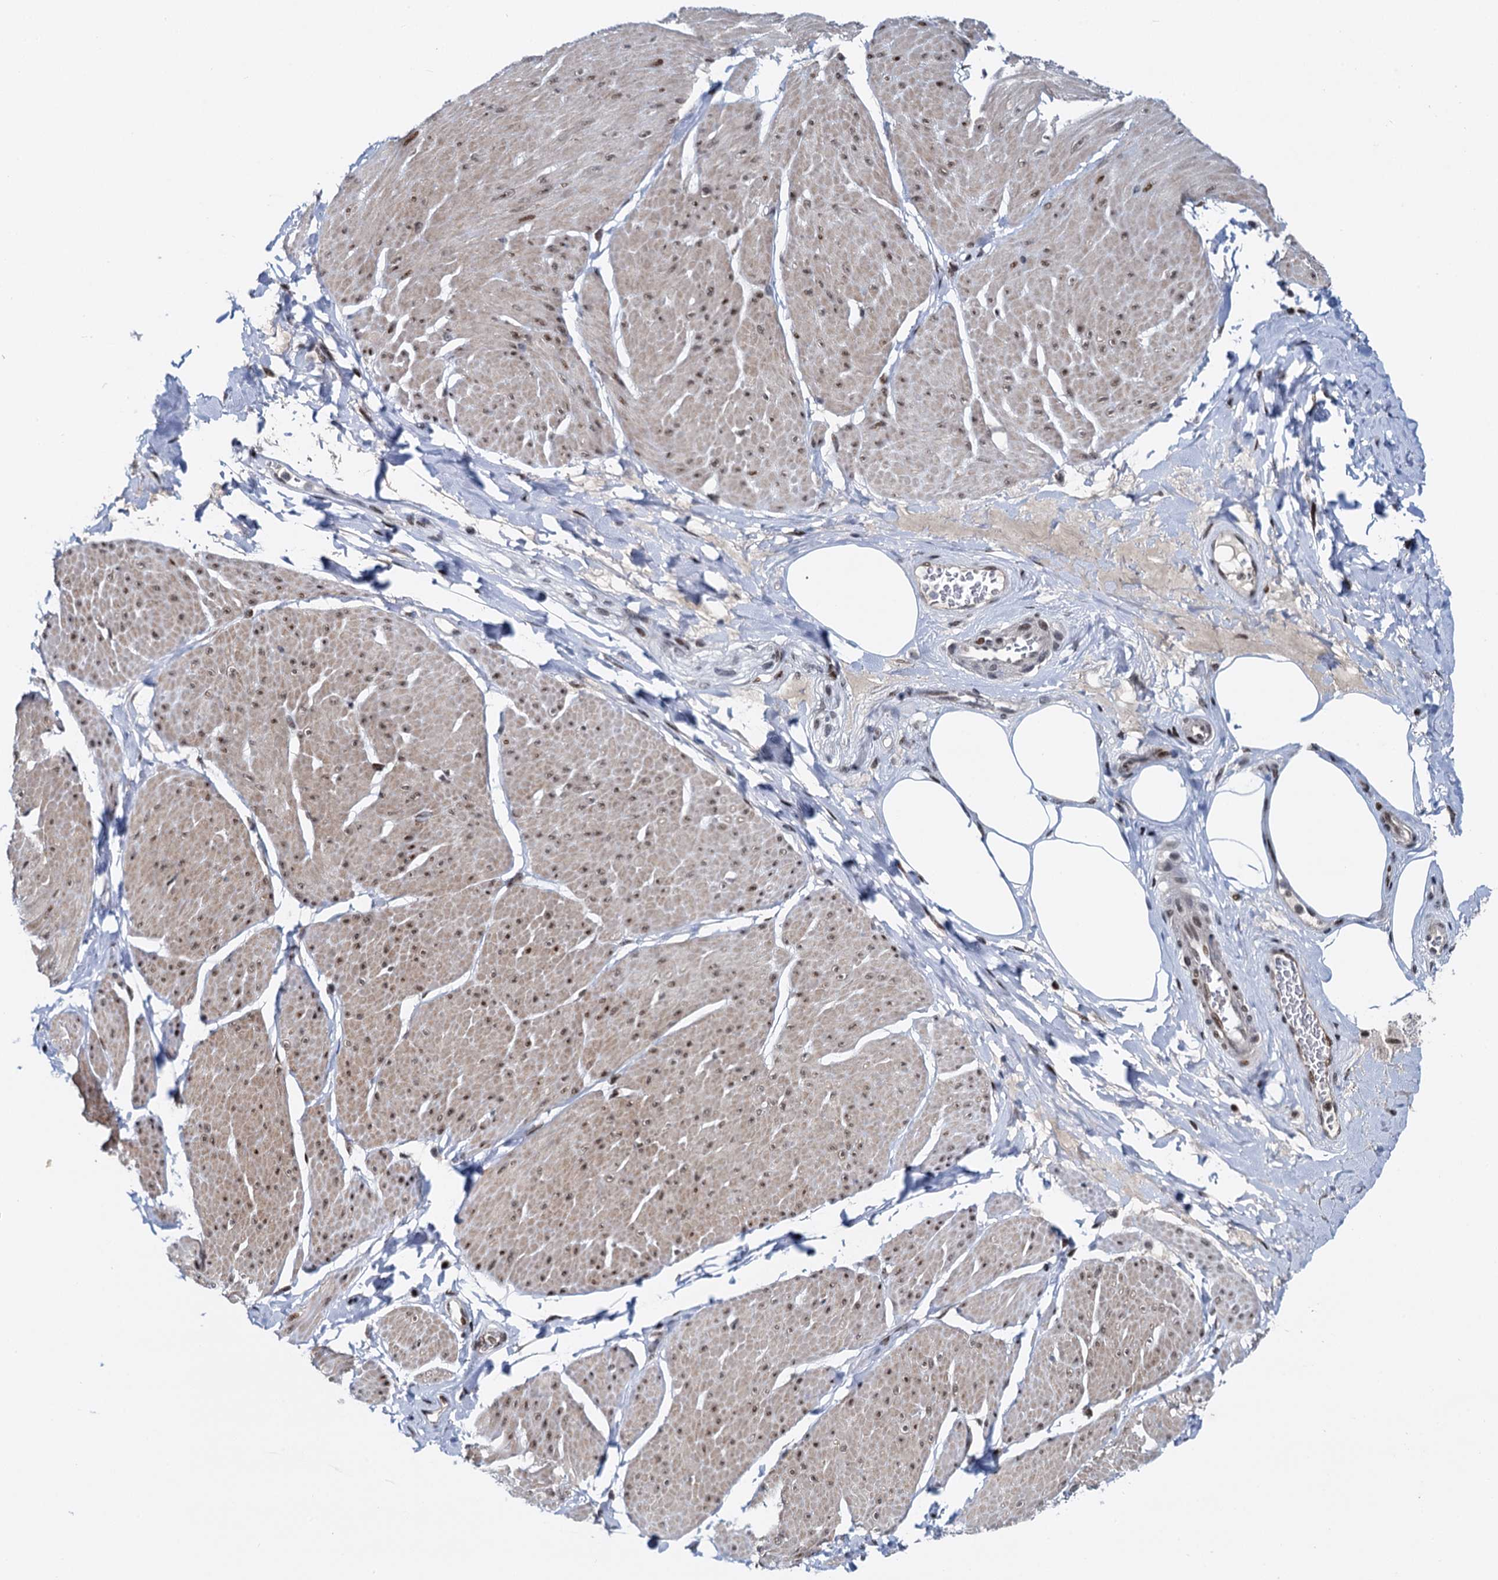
{"staining": {"intensity": "moderate", "quantity": ">75%", "location": "nuclear"}, "tissue": "smooth muscle", "cell_type": "Smooth muscle cells", "image_type": "normal", "snomed": [{"axis": "morphology", "description": "Urothelial carcinoma, High grade"}, {"axis": "topography", "description": "Urinary bladder"}], "caption": "Immunohistochemical staining of unremarkable human smooth muscle shows medium levels of moderate nuclear positivity in approximately >75% of smooth muscle cells.", "gene": "RUFY2", "patient": {"sex": "male", "age": 46}}